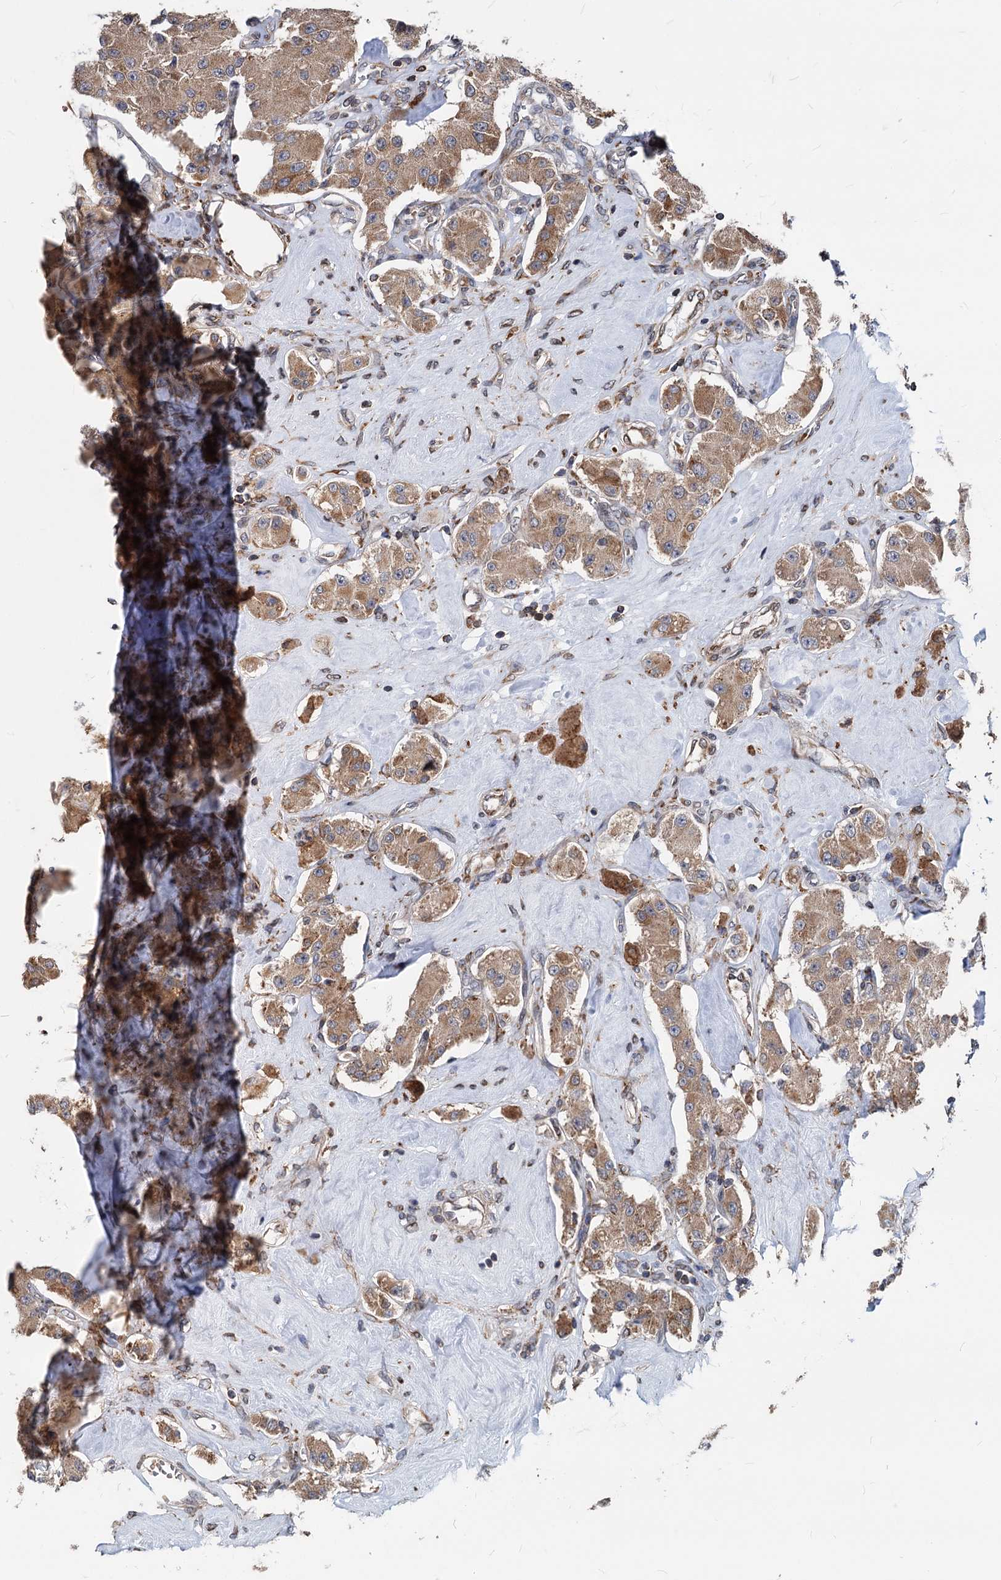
{"staining": {"intensity": "moderate", "quantity": ">75%", "location": "cytoplasmic/membranous"}, "tissue": "carcinoid", "cell_type": "Tumor cells", "image_type": "cancer", "snomed": [{"axis": "morphology", "description": "Carcinoid, malignant, NOS"}, {"axis": "topography", "description": "Pancreas"}], "caption": "Protein expression analysis of carcinoid demonstrates moderate cytoplasmic/membranous staining in approximately >75% of tumor cells.", "gene": "STIM1", "patient": {"sex": "male", "age": 41}}